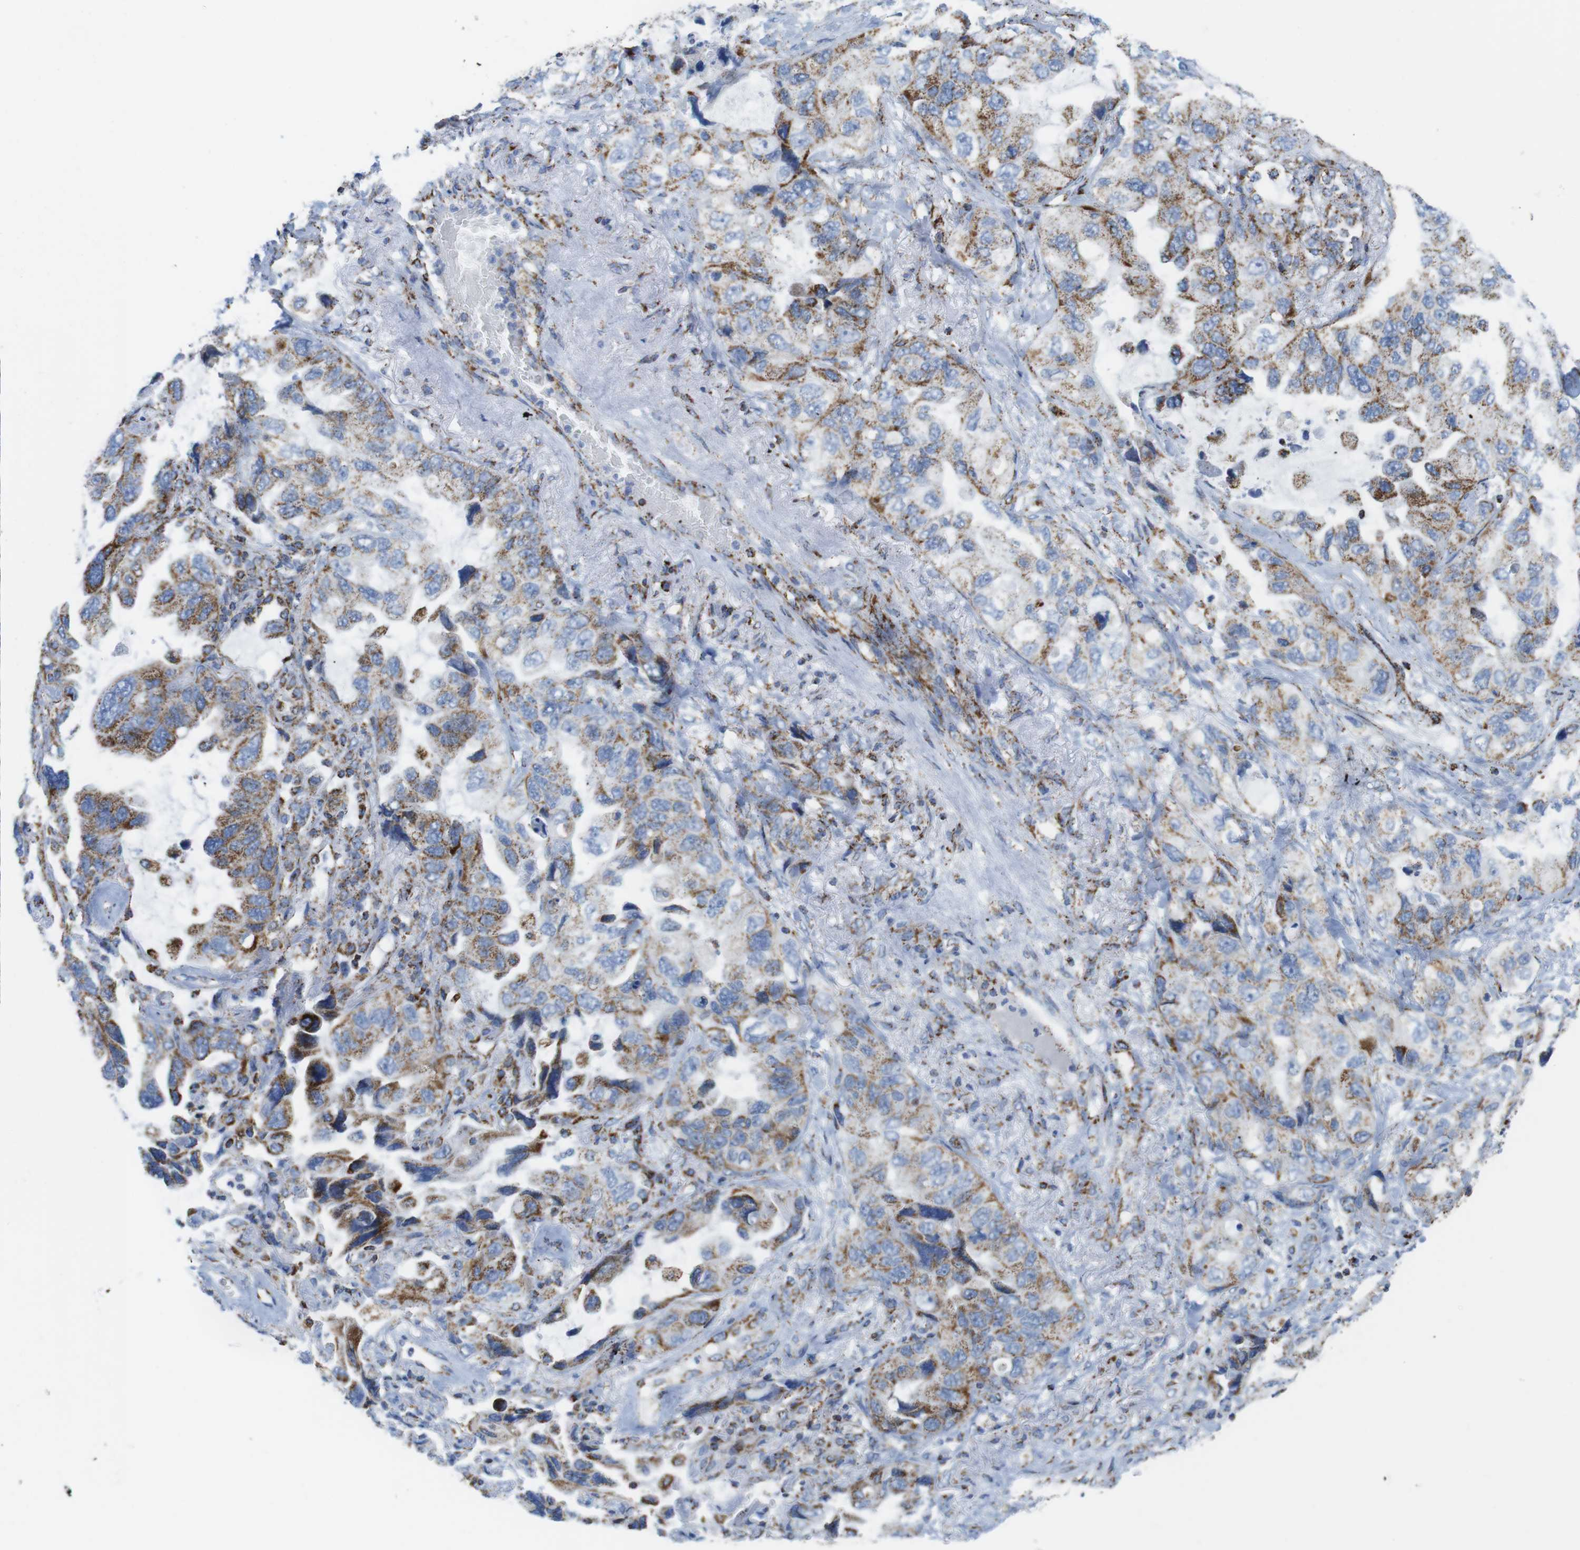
{"staining": {"intensity": "moderate", "quantity": ">75%", "location": "cytoplasmic/membranous"}, "tissue": "lung cancer", "cell_type": "Tumor cells", "image_type": "cancer", "snomed": [{"axis": "morphology", "description": "Squamous cell carcinoma, NOS"}, {"axis": "topography", "description": "Lung"}], "caption": "Protein positivity by immunohistochemistry (IHC) reveals moderate cytoplasmic/membranous expression in about >75% of tumor cells in lung squamous cell carcinoma.", "gene": "ATP5PO", "patient": {"sex": "female", "age": 73}}